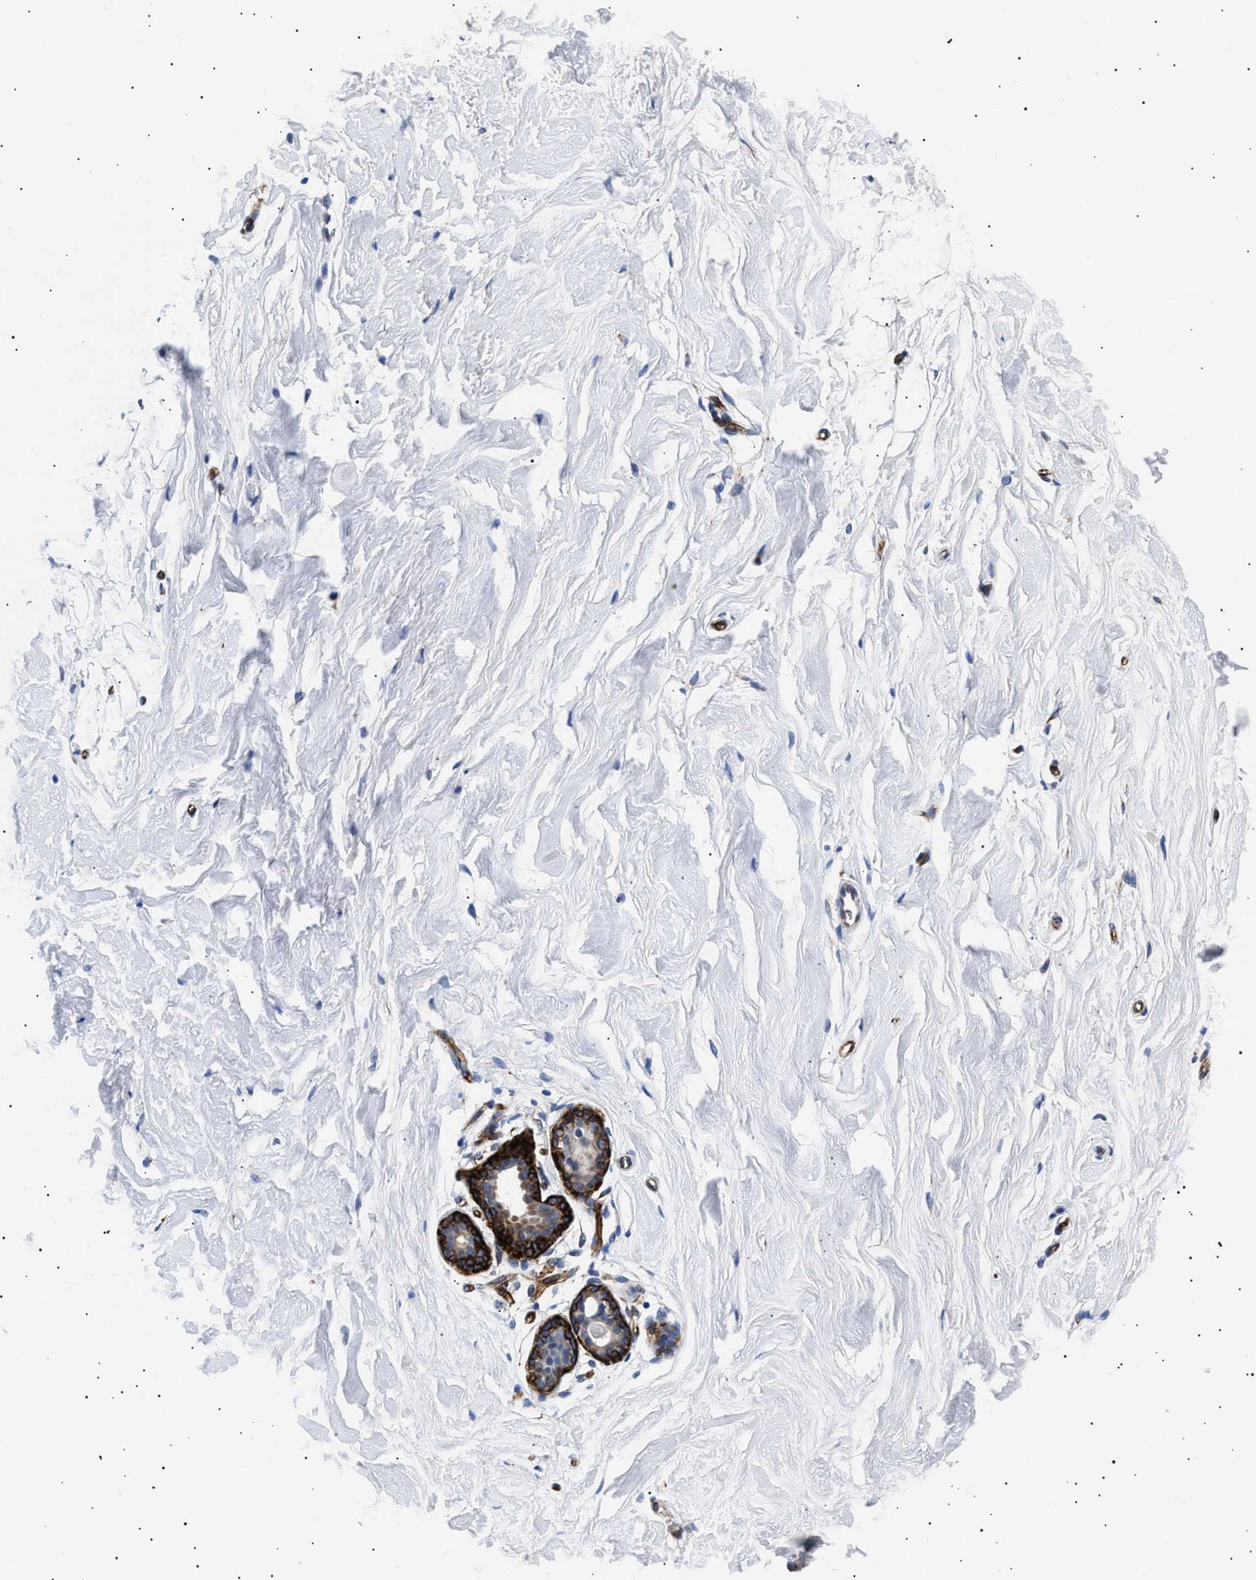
{"staining": {"intensity": "negative", "quantity": "none", "location": "none"}, "tissue": "breast", "cell_type": "Glandular cells", "image_type": "normal", "snomed": [{"axis": "morphology", "description": "Normal tissue, NOS"}, {"axis": "topography", "description": "Breast"}], "caption": "Immunohistochemical staining of unremarkable breast exhibits no significant expression in glandular cells. The staining was performed using DAB to visualize the protein expression in brown, while the nuclei were stained in blue with hematoxylin (Magnification: 20x).", "gene": "OLFML2A", "patient": {"sex": "female", "age": 22}}